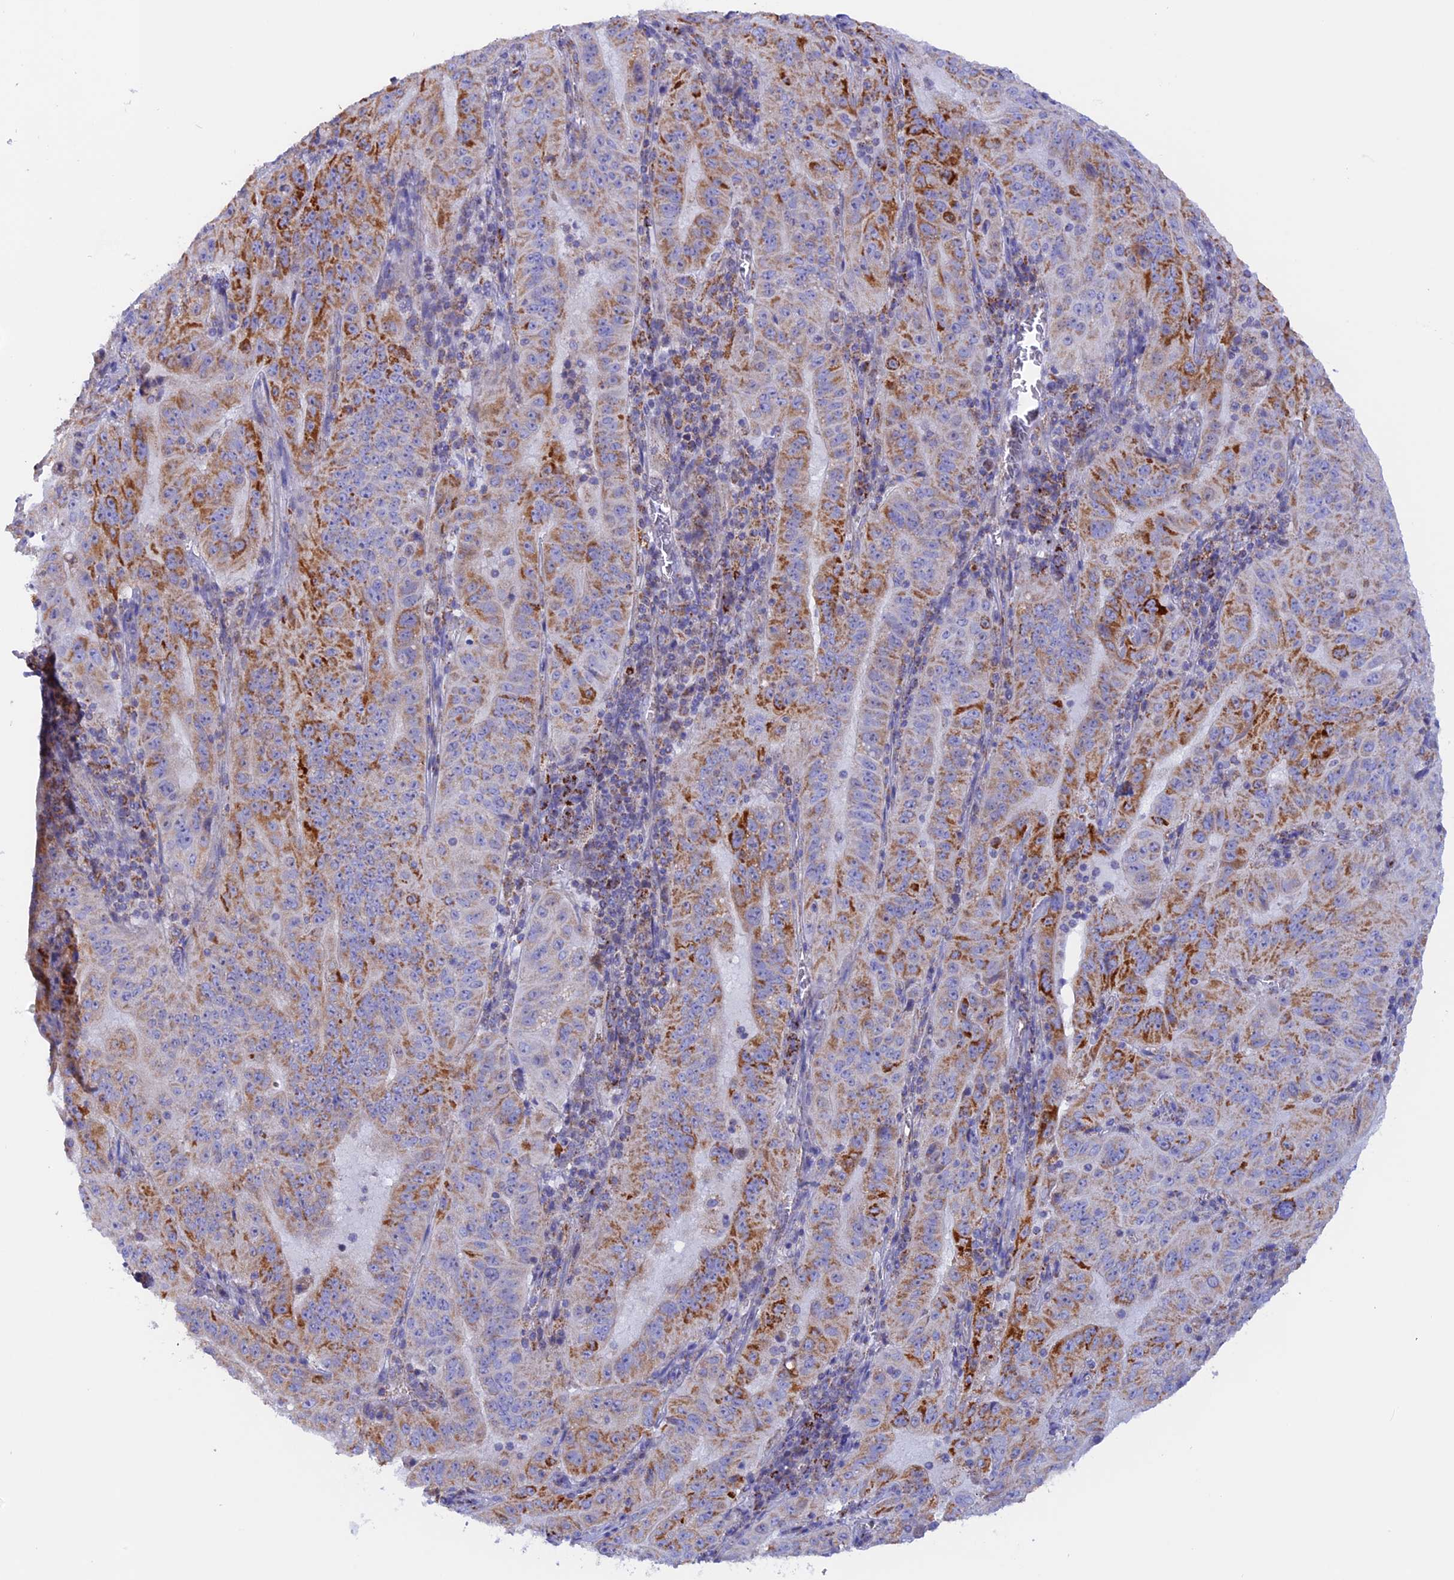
{"staining": {"intensity": "strong", "quantity": "25%-75%", "location": "cytoplasmic/membranous"}, "tissue": "pancreatic cancer", "cell_type": "Tumor cells", "image_type": "cancer", "snomed": [{"axis": "morphology", "description": "Adenocarcinoma, NOS"}, {"axis": "topography", "description": "Pancreas"}], "caption": "High-power microscopy captured an IHC histopathology image of adenocarcinoma (pancreatic), revealing strong cytoplasmic/membranous staining in approximately 25%-75% of tumor cells.", "gene": "GCDH", "patient": {"sex": "male", "age": 63}}